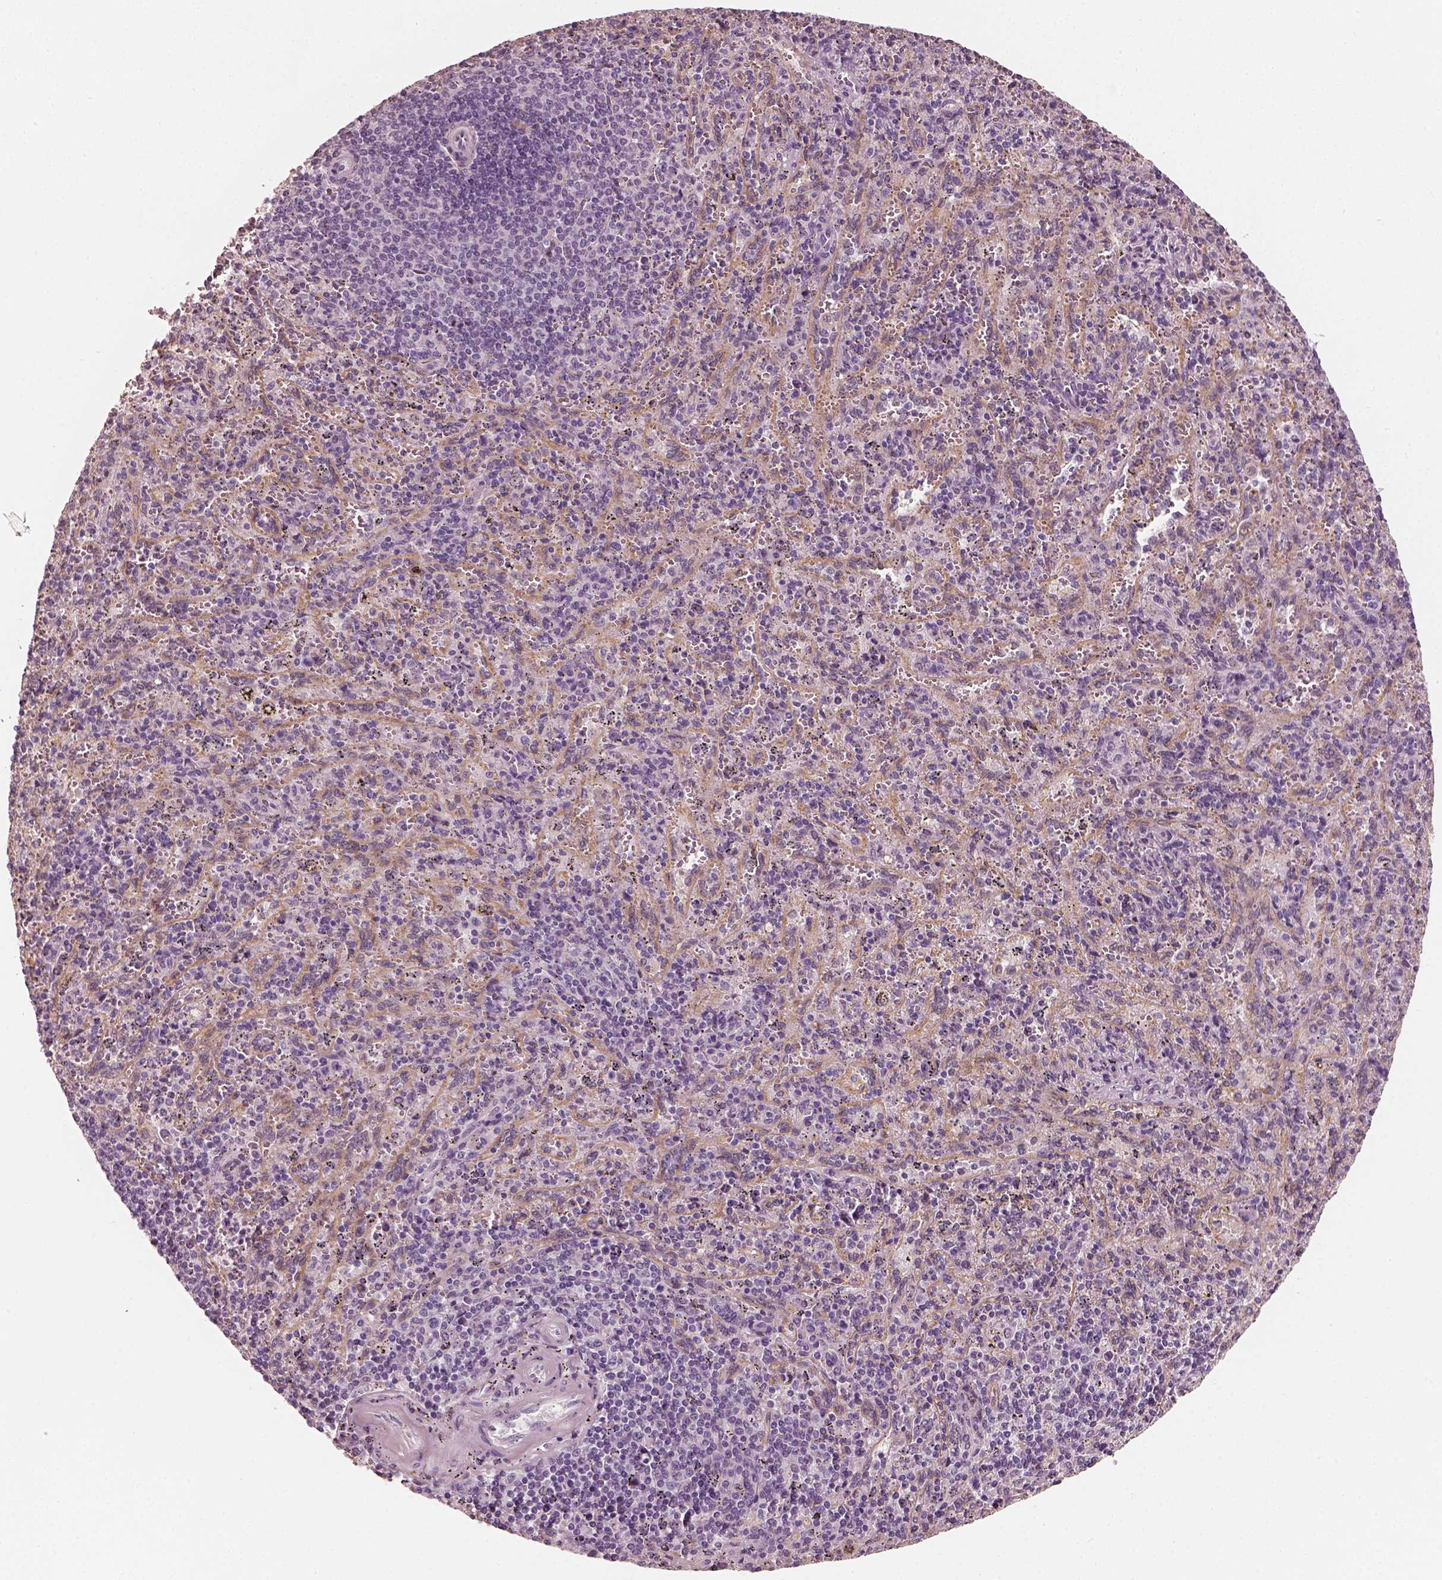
{"staining": {"intensity": "negative", "quantity": "none", "location": "none"}, "tissue": "spleen", "cell_type": "Cells in red pulp", "image_type": "normal", "snomed": [{"axis": "morphology", "description": "Normal tissue, NOS"}, {"axis": "topography", "description": "Spleen"}], "caption": "Immunohistochemical staining of unremarkable human spleen displays no significant positivity in cells in red pulp. (DAB IHC visualized using brightfield microscopy, high magnification).", "gene": "RS1", "patient": {"sex": "male", "age": 57}}